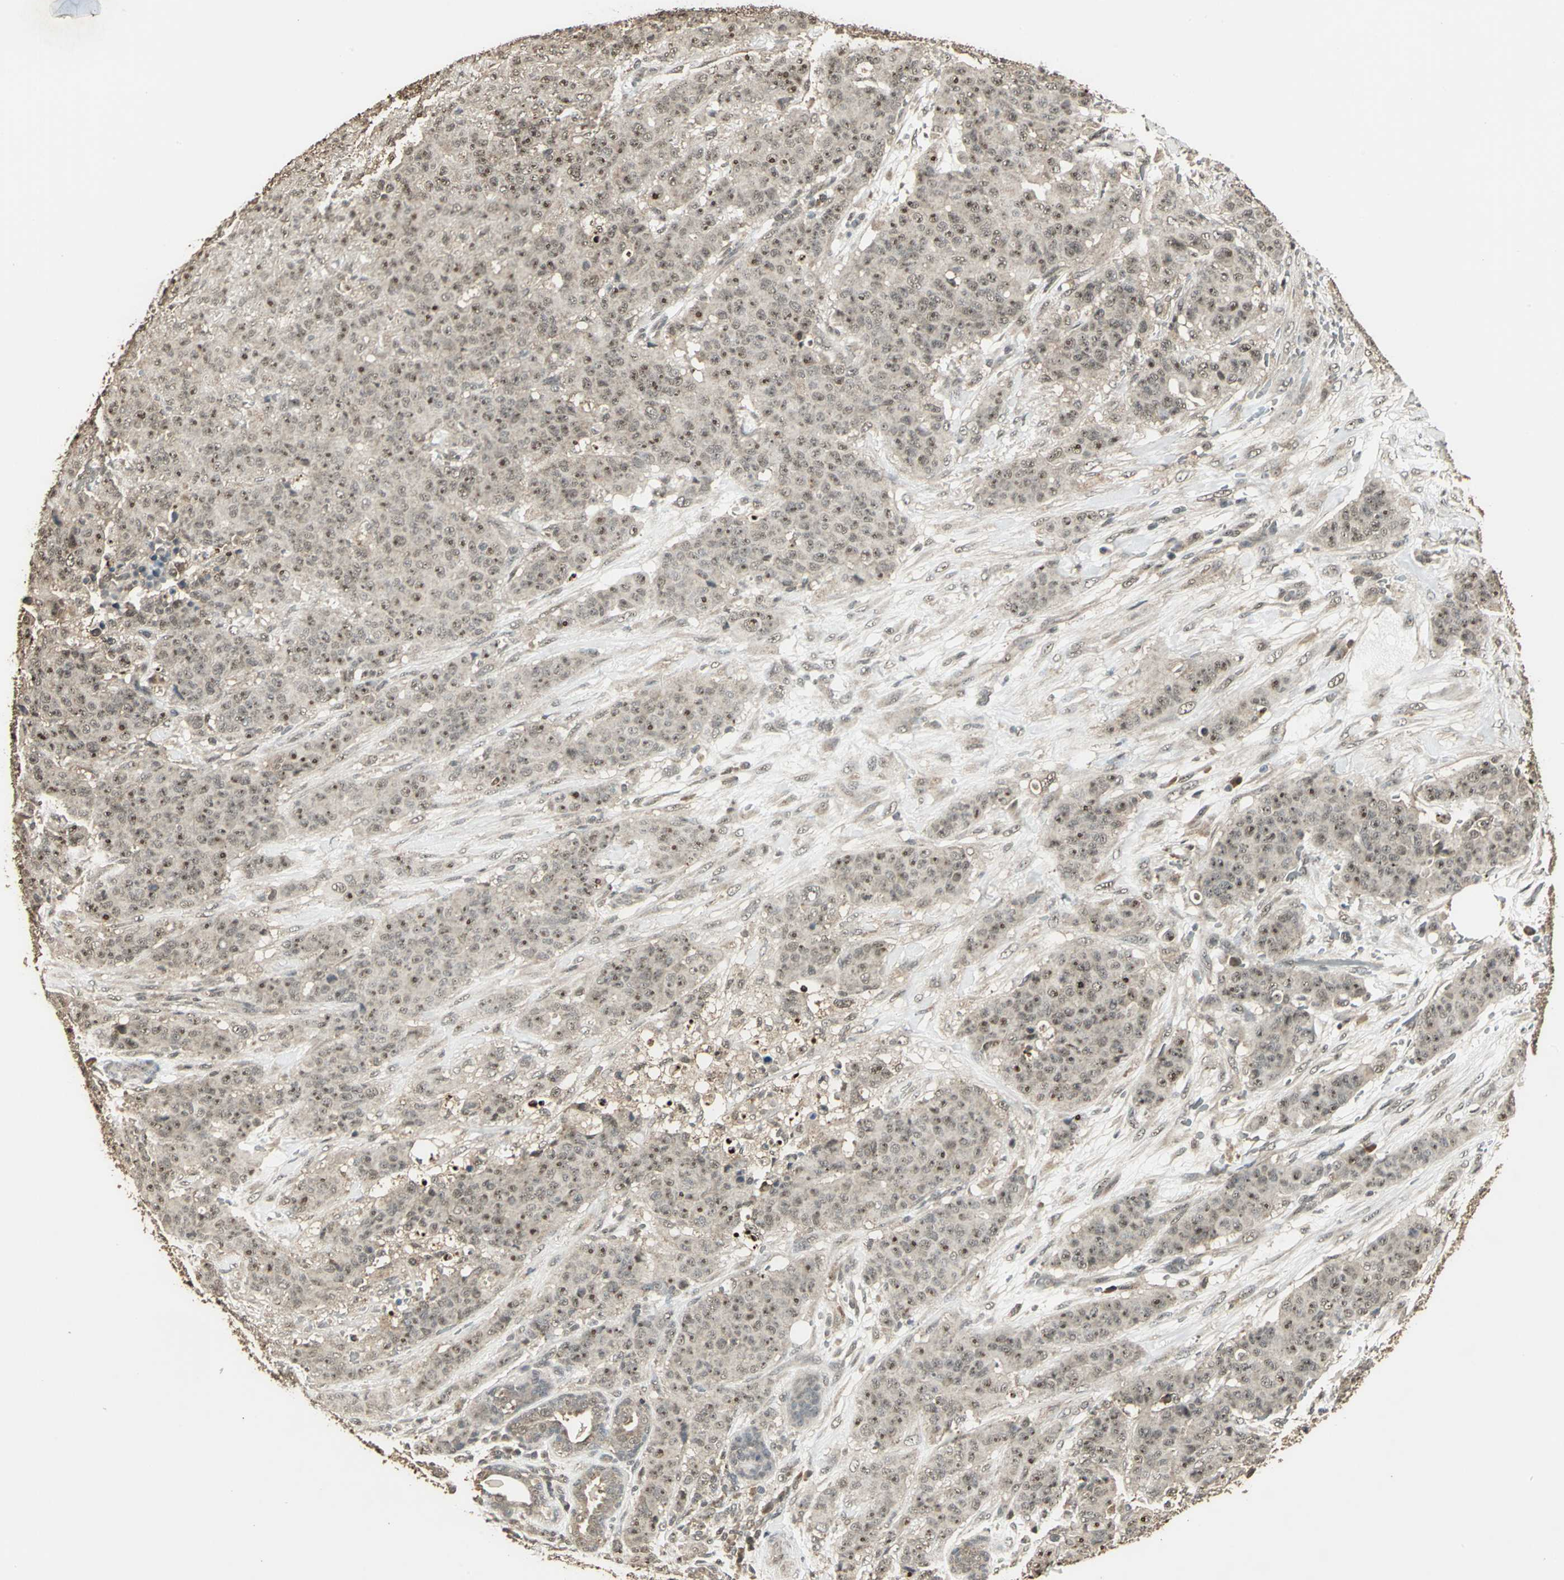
{"staining": {"intensity": "weak", "quantity": "25%-75%", "location": "cytoplasmic/membranous"}, "tissue": "breast cancer", "cell_type": "Tumor cells", "image_type": "cancer", "snomed": [{"axis": "morphology", "description": "Lobular carcinoma"}, {"axis": "topography", "description": "Breast"}], "caption": "A brown stain shows weak cytoplasmic/membranous staining of a protein in human breast lobular carcinoma tumor cells.", "gene": "UCHL5", "patient": {"sex": "female", "age": 85}}